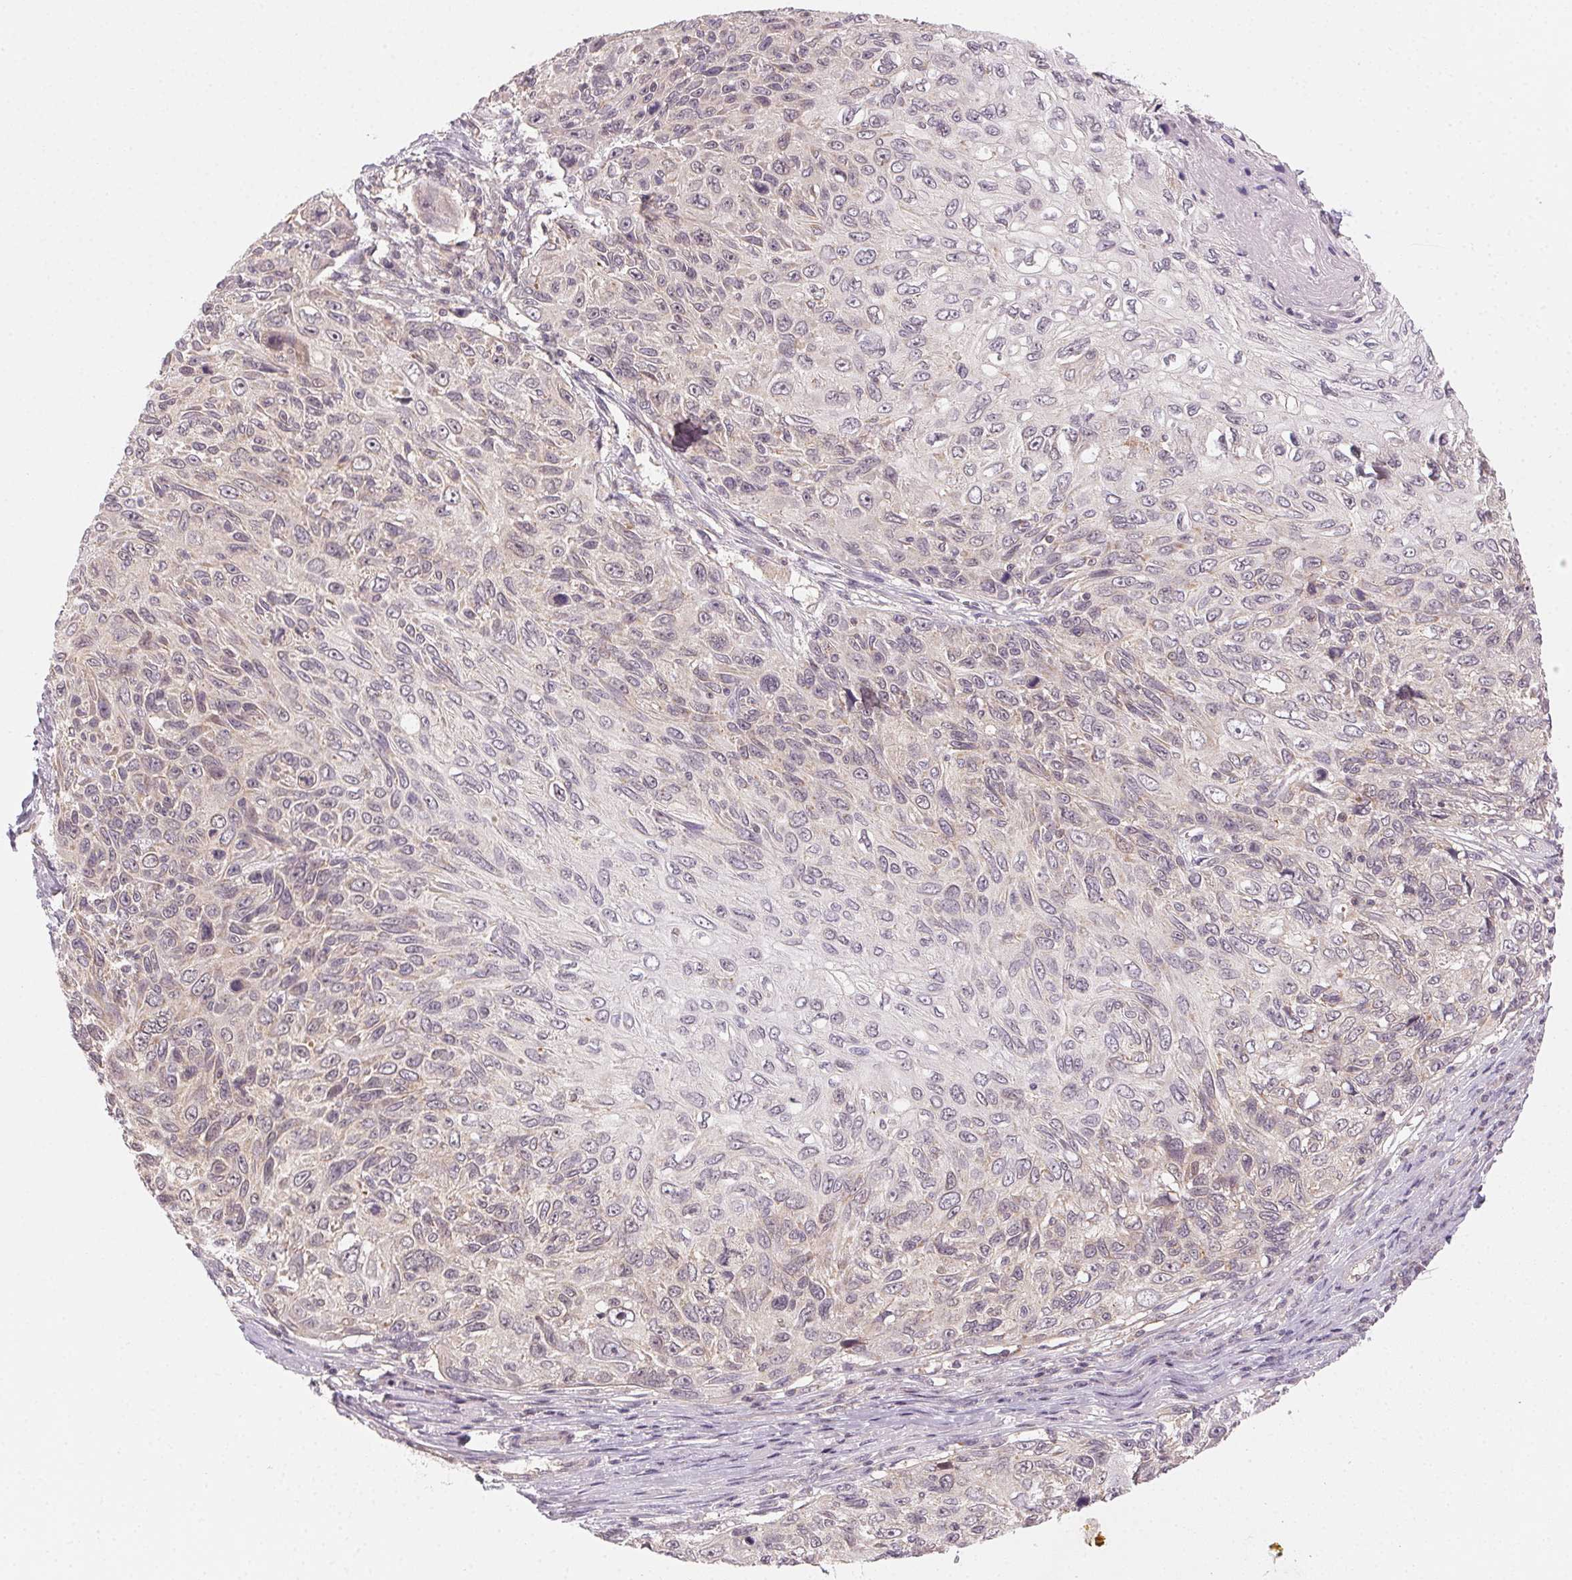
{"staining": {"intensity": "negative", "quantity": "none", "location": "none"}, "tissue": "skin cancer", "cell_type": "Tumor cells", "image_type": "cancer", "snomed": [{"axis": "morphology", "description": "Squamous cell carcinoma, NOS"}, {"axis": "topography", "description": "Skin"}], "caption": "This is an IHC image of human skin squamous cell carcinoma. There is no staining in tumor cells.", "gene": "NCOA4", "patient": {"sex": "male", "age": 92}}